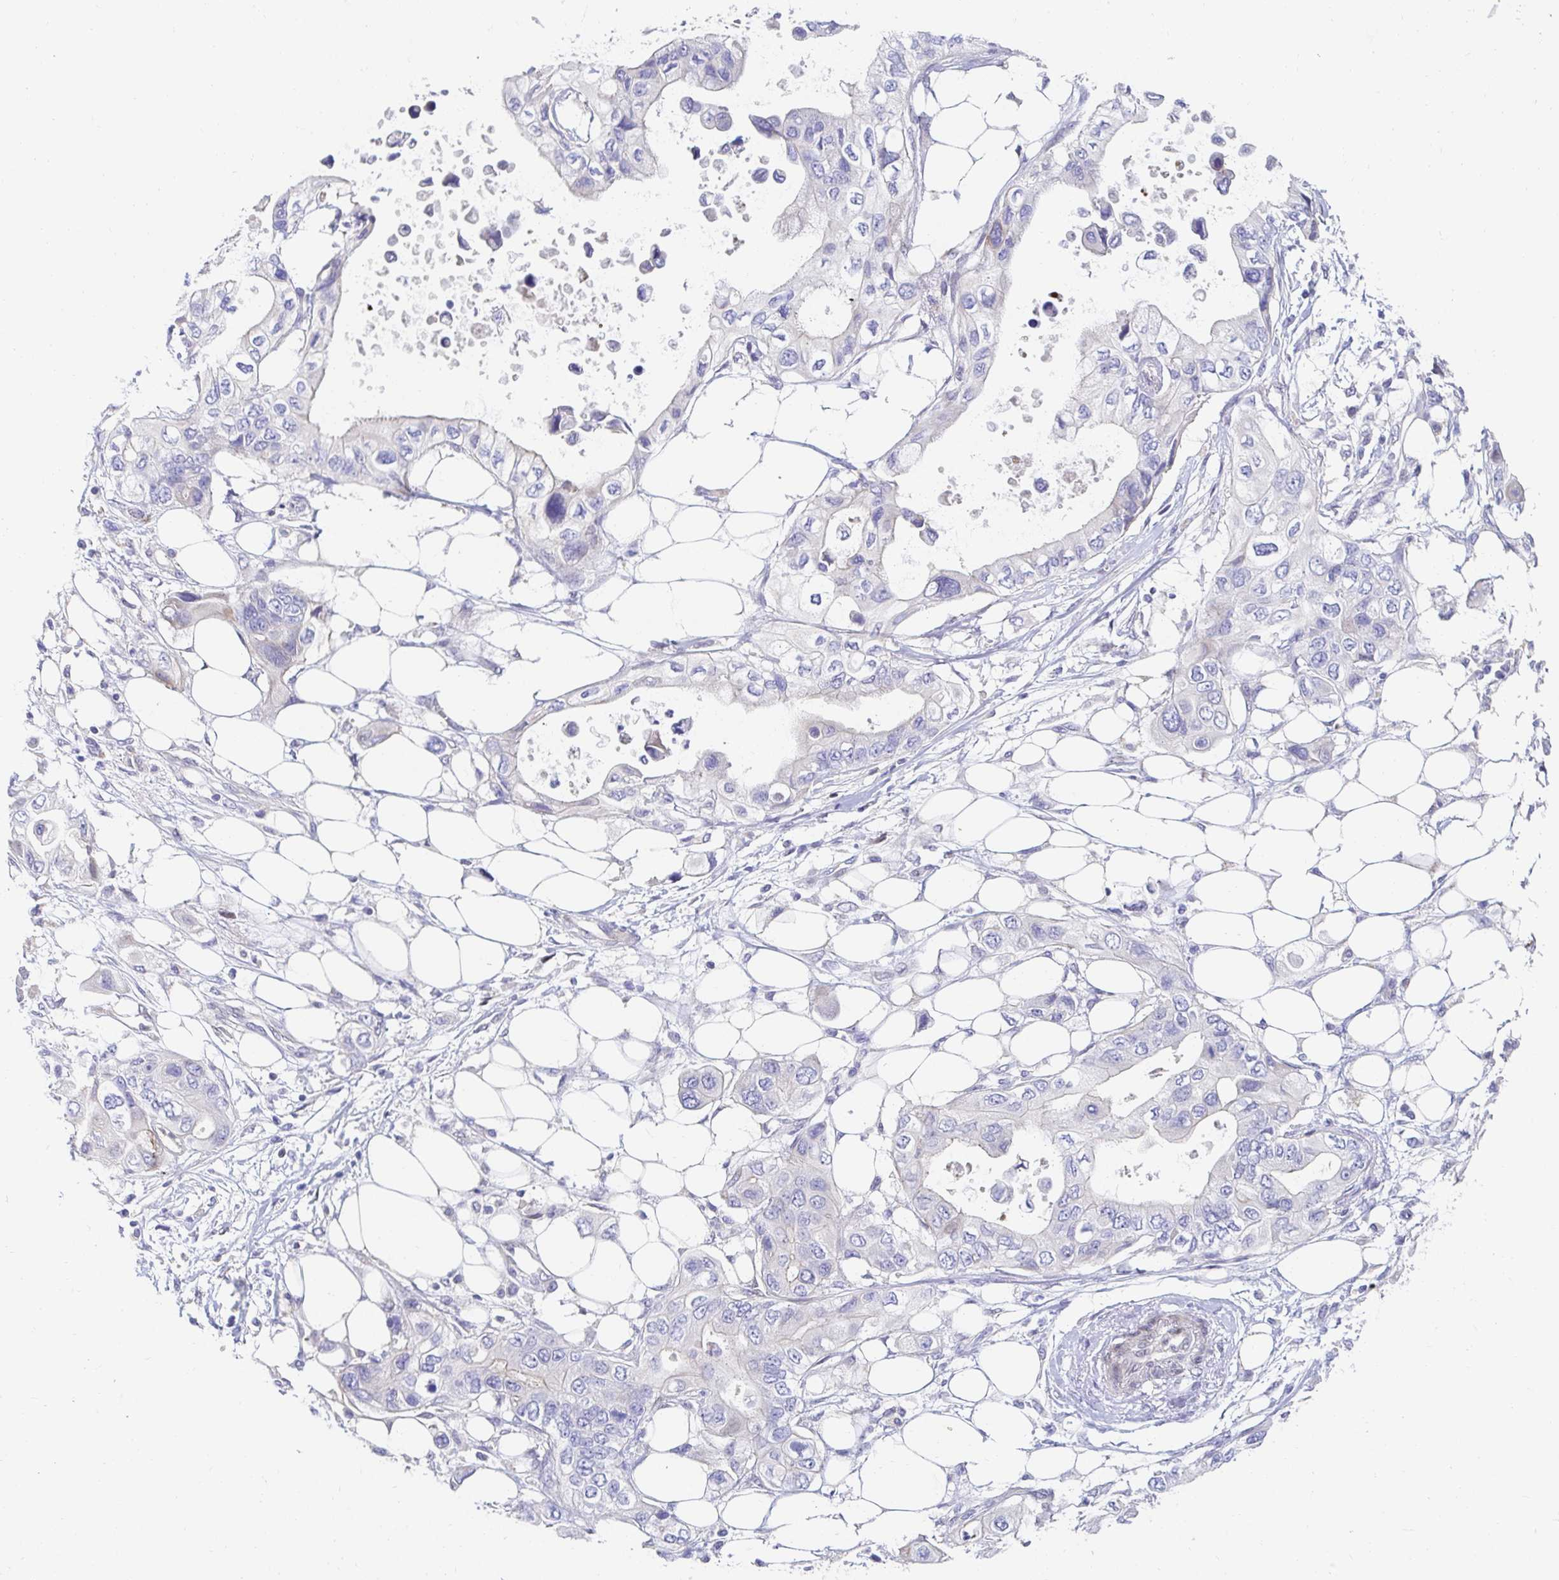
{"staining": {"intensity": "negative", "quantity": "none", "location": "none"}, "tissue": "pancreatic cancer", "cell_type": "Tumor cells", "image_type": "cancer", "snomed": [{"axis": "morphology", "description": "Adenocarcinoma, NOS"}, {"axis": "topography", "description": "Pancreas"}], "caption": "Tumor cells show no significant protein expression in adenocarcinoma (pancreatic).", "gene": "AKAP14", "patient": {"sex": "female", "age": 63}}